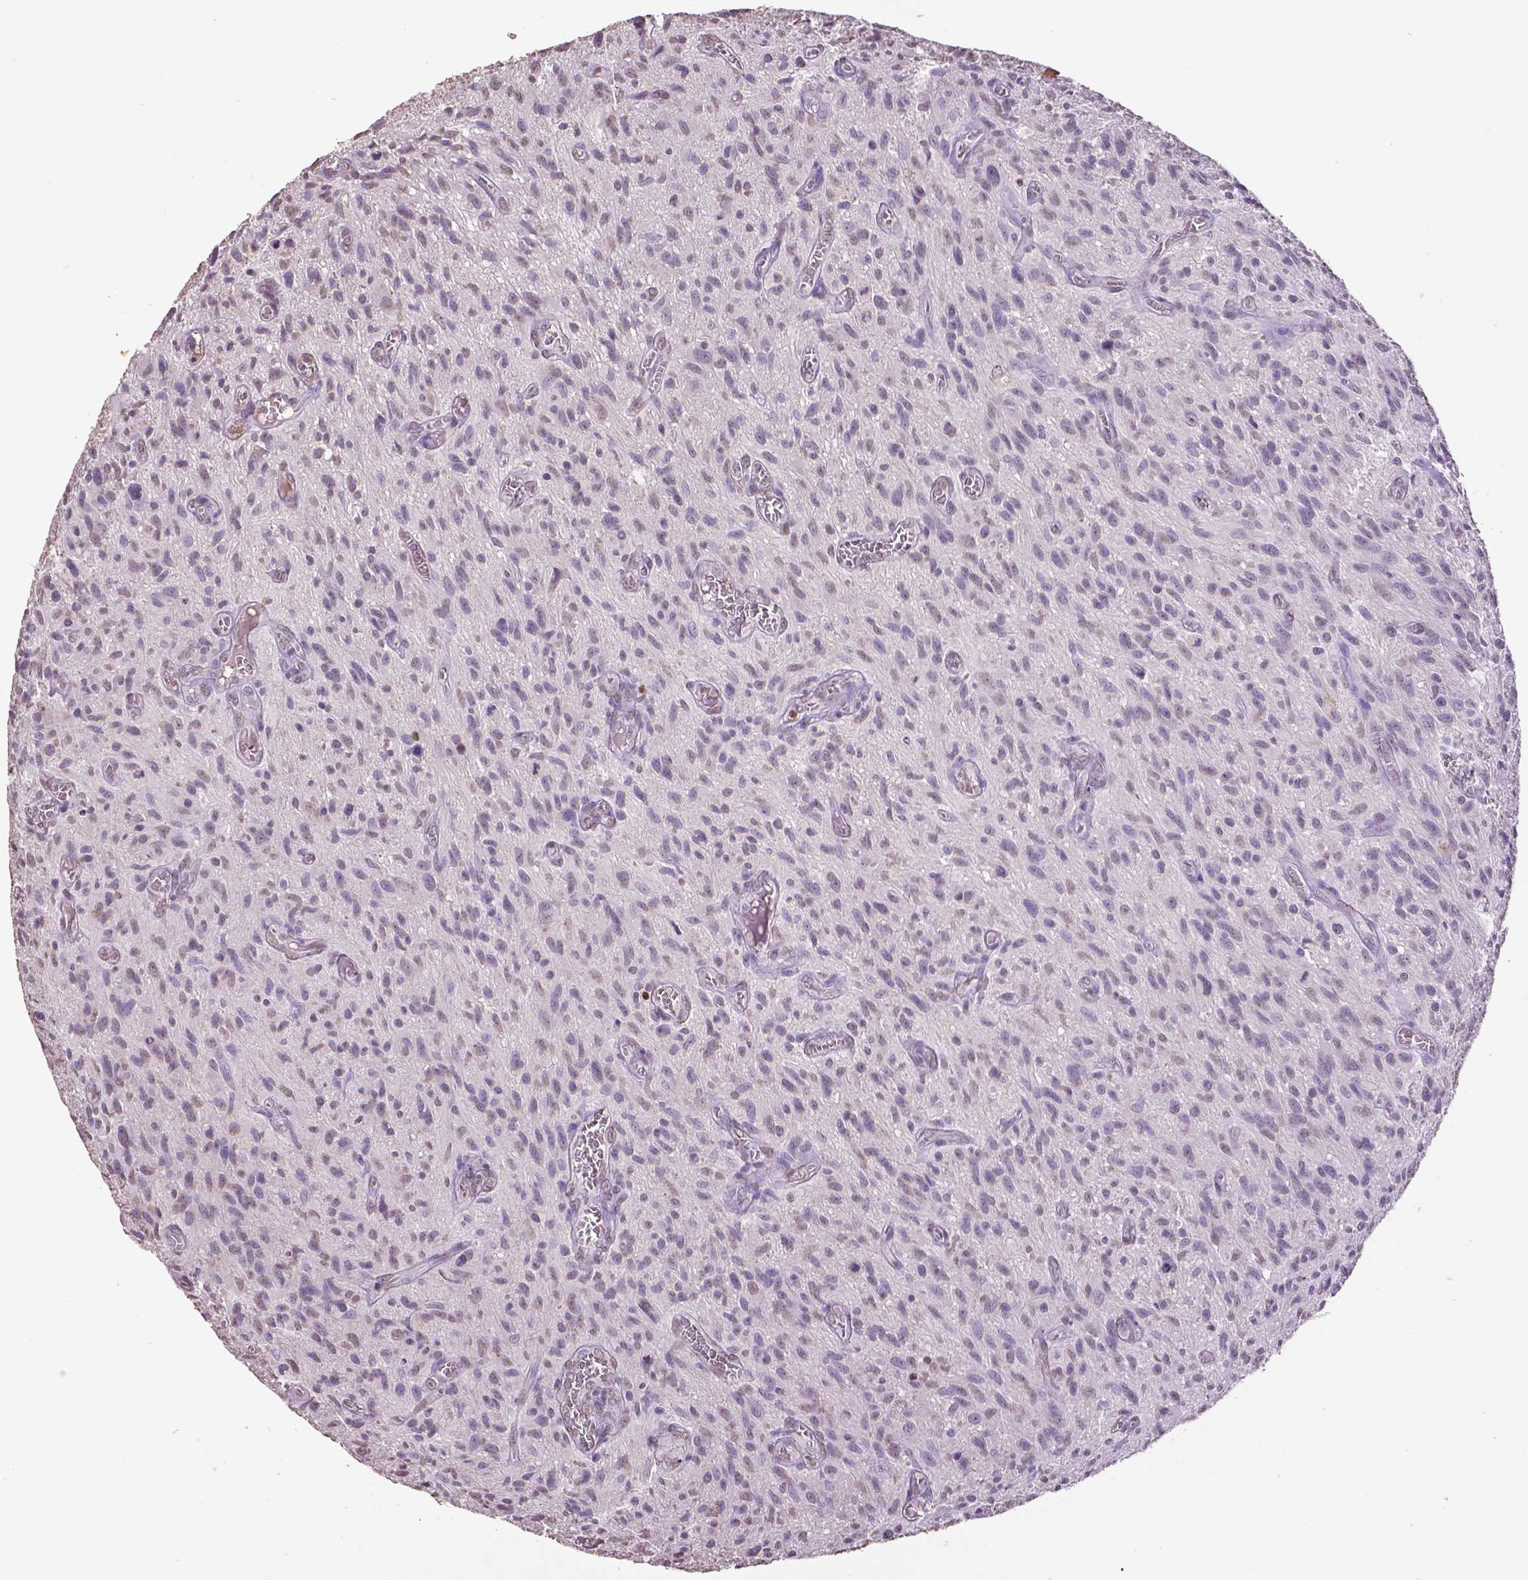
{"staining": {"intensity": "negative", "quantity": "none", "location": "none"}, "tissue": "glioma", "cell_type": "Tumor cells", "image_type": "cancer", "snomed": [{"axis": "morphology", "description": "Glioma, malignant, High grade"}, {"axis": "topography", "description": "Brain"}], "caption": "High-grade glioma (malignant) stained for a protein using IHC demonstrates no positivity tumor cells.", "gene": "RUNX3", "patient": {"sex": "male", "age": 75}}